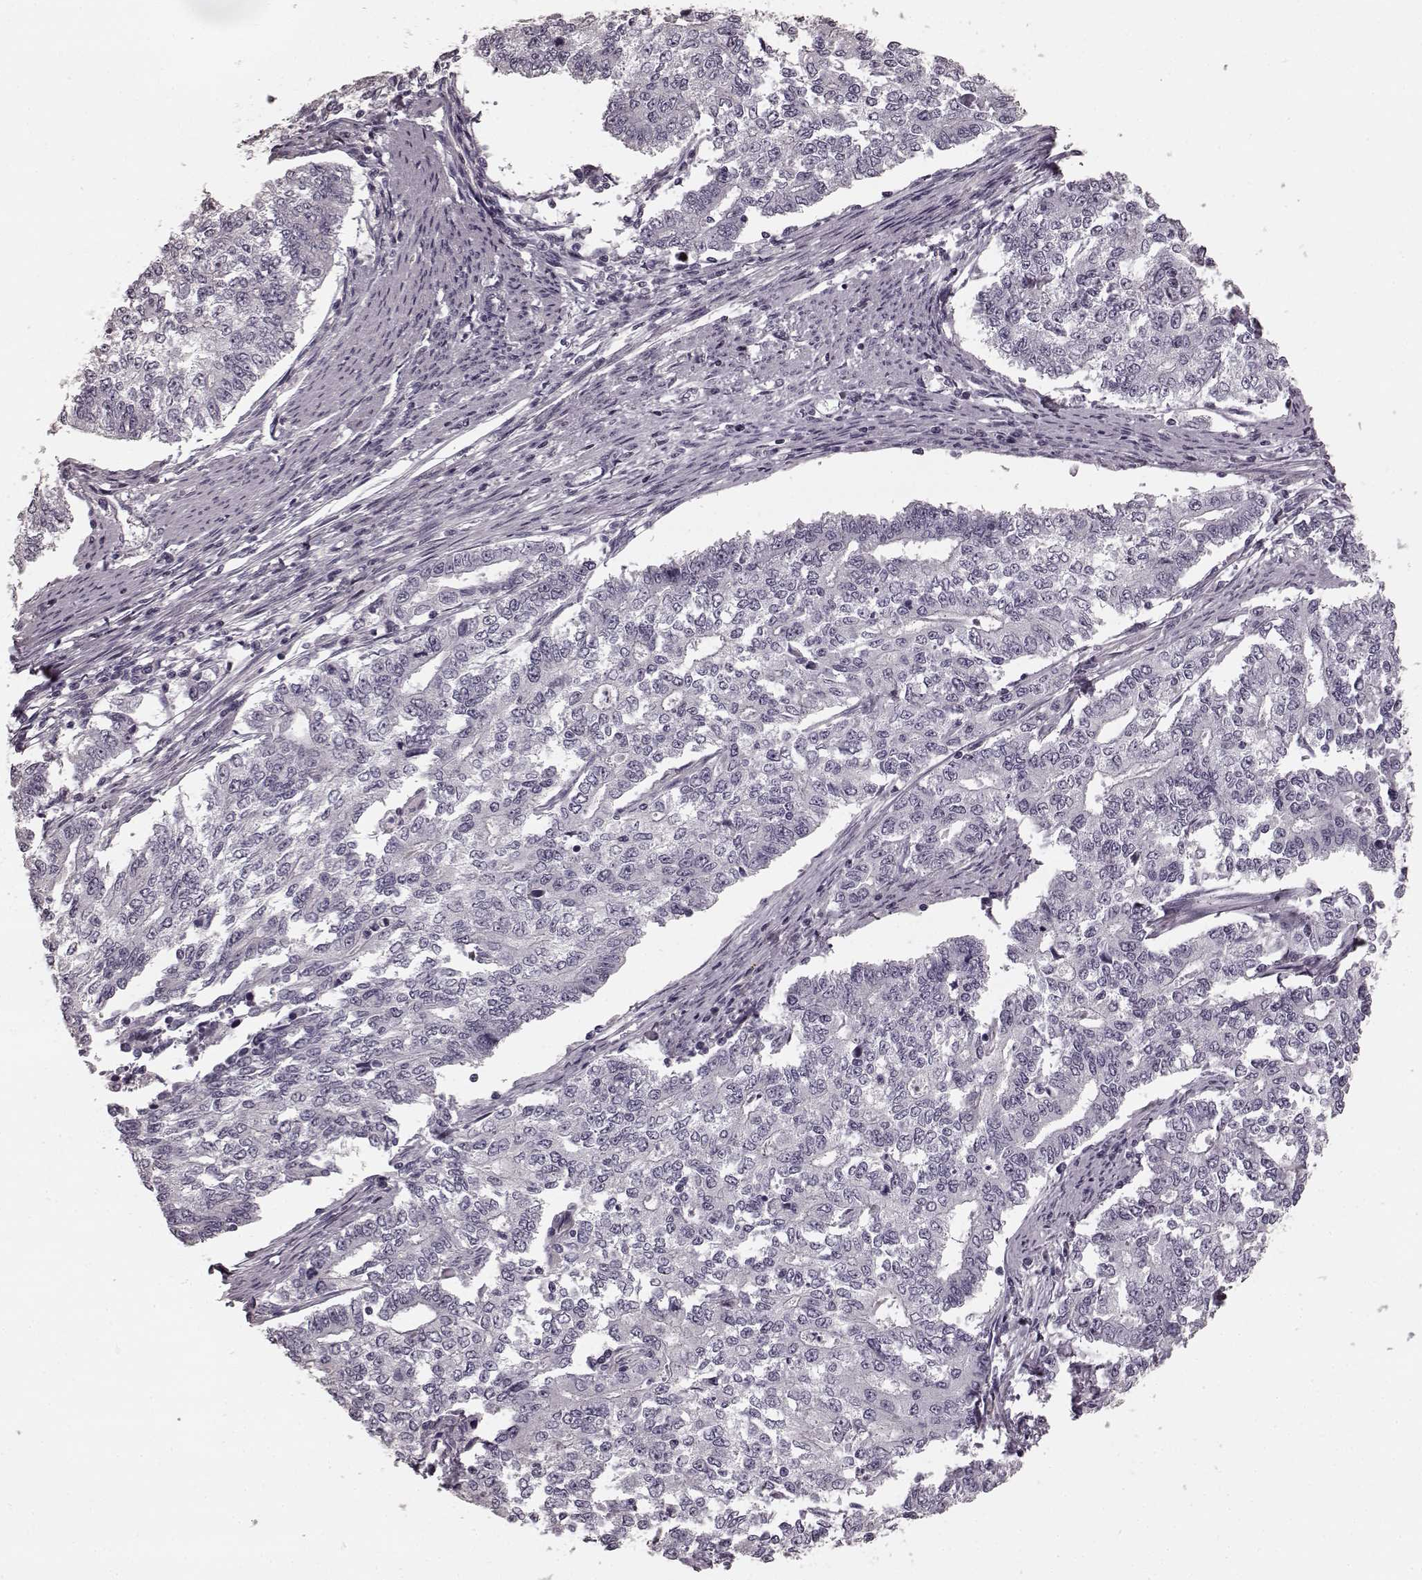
{"staining": {"intensity": "negative", "quantity": "none", "location": "none"}, "tissue": "endometrial cancer", "cell_type": "Tumor cells", "image_type": "cancer", "snomed": [{"axis": "morphology", "description": "Adenocarcinoma, NOS"}, {"axis": "topography", "description": "Uterus"}], "caption": "IHC of human adenocarcinoma (endometrial) displays no staining in tumor cells. (Stains: DAB IHC with hematoxylin counter stain, Microscopy: brightfield microscopy at high magnification).", "gene": "PRKCE", "patient": {"sex": "female", "age": 59}}